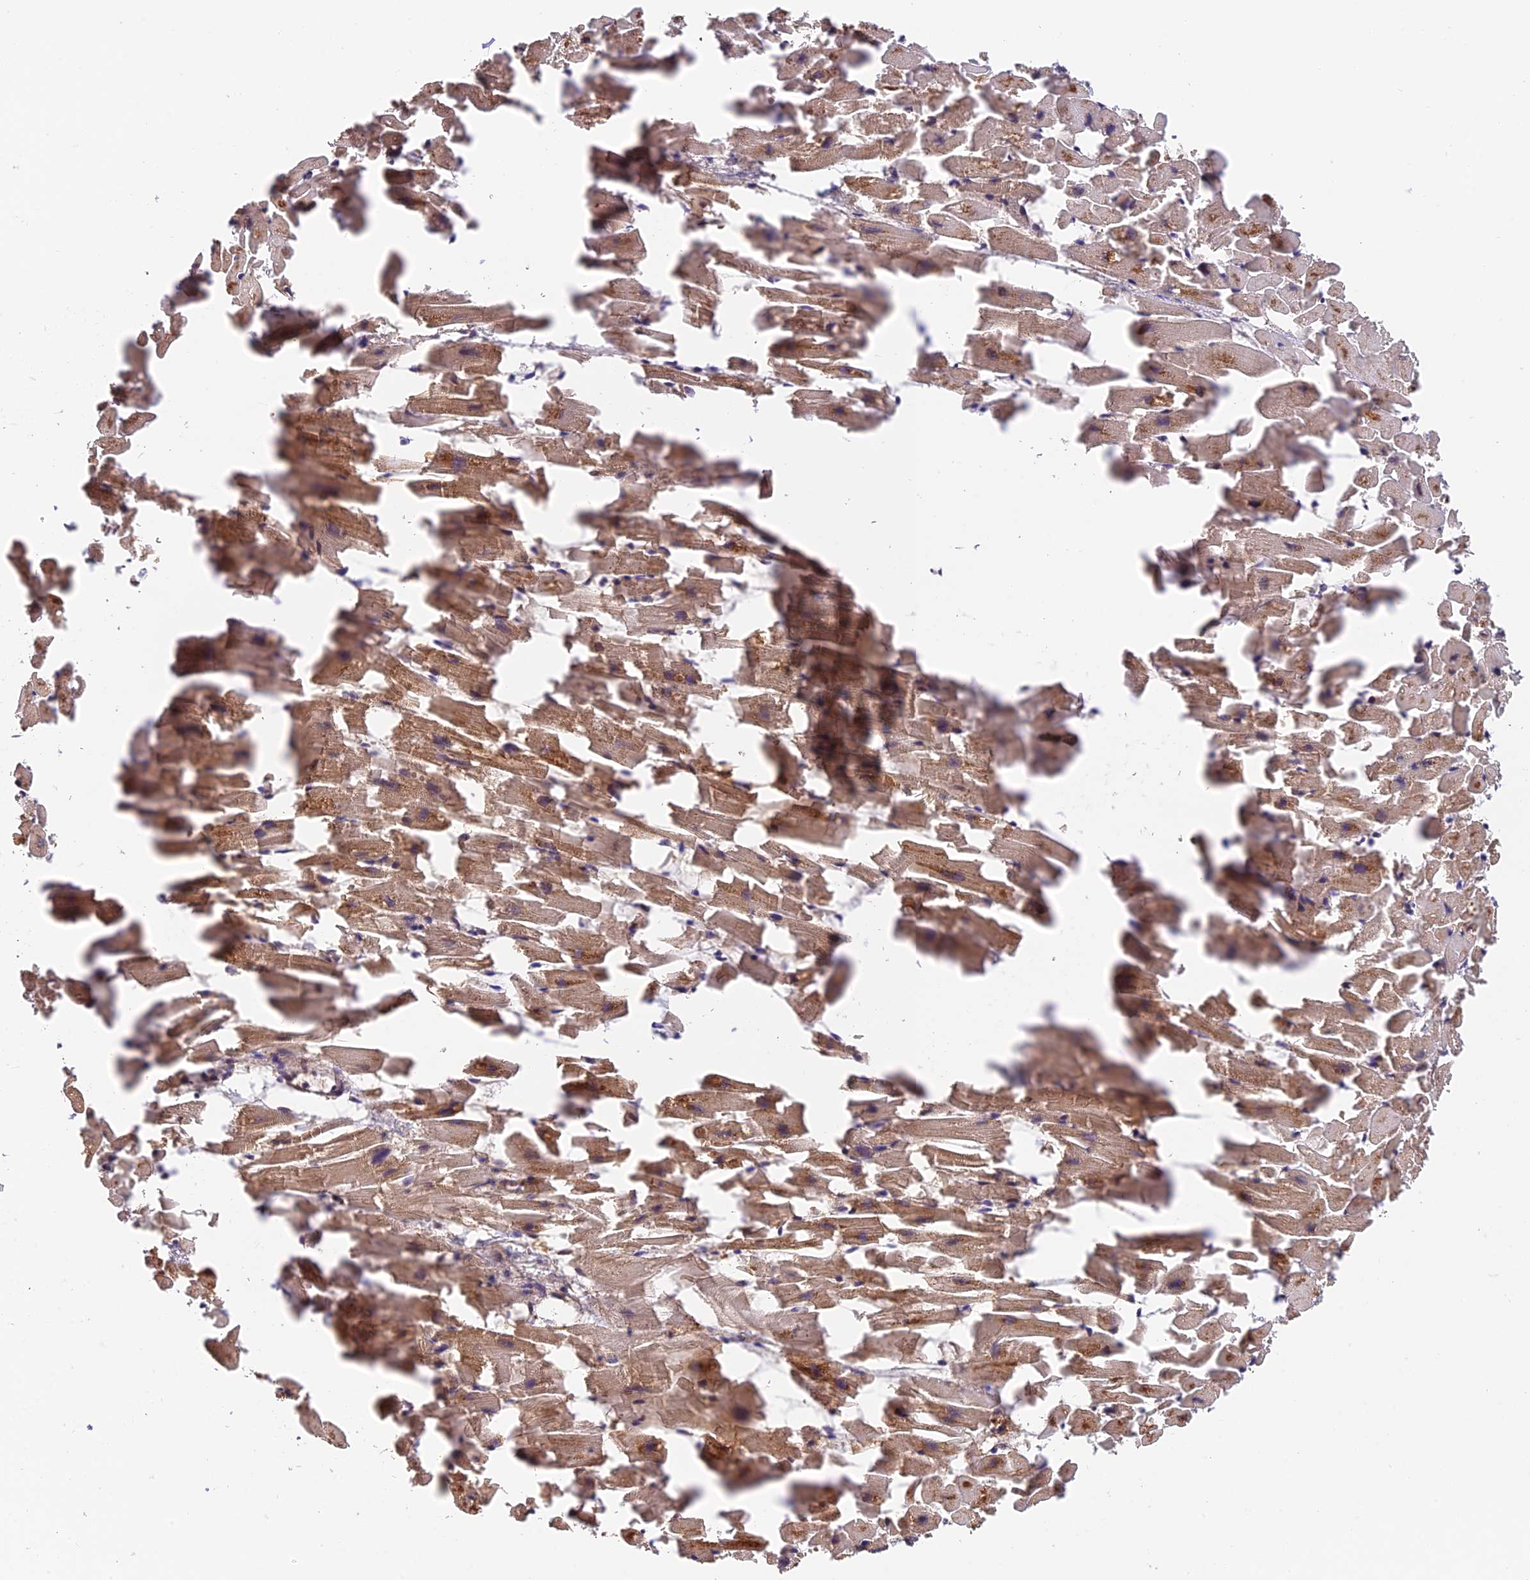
{"staining": {"intensity": "strong", "quantity": ">75%", "location": "cytoplasmic/membranous"}, "tissue": "heart muscle", "cell_type": "Cardiomyocytes", "image_type": "normal", "snomed": [{"axis": "morphology", "description": "Normal tissue, NOS"}, {"axis": "topography", "description": "Heart"}], "caption": "Immunohistochemical staining of normal heart muscle displays >75% levels of strong cytoplasmic/membranous protein expression in approximately >75% of cardiomyocytes. The protein is shown in brown color, while the nuclei are stained blue.", "gene": "MNS1", "patient": {"sex": "female", "age": 64}}